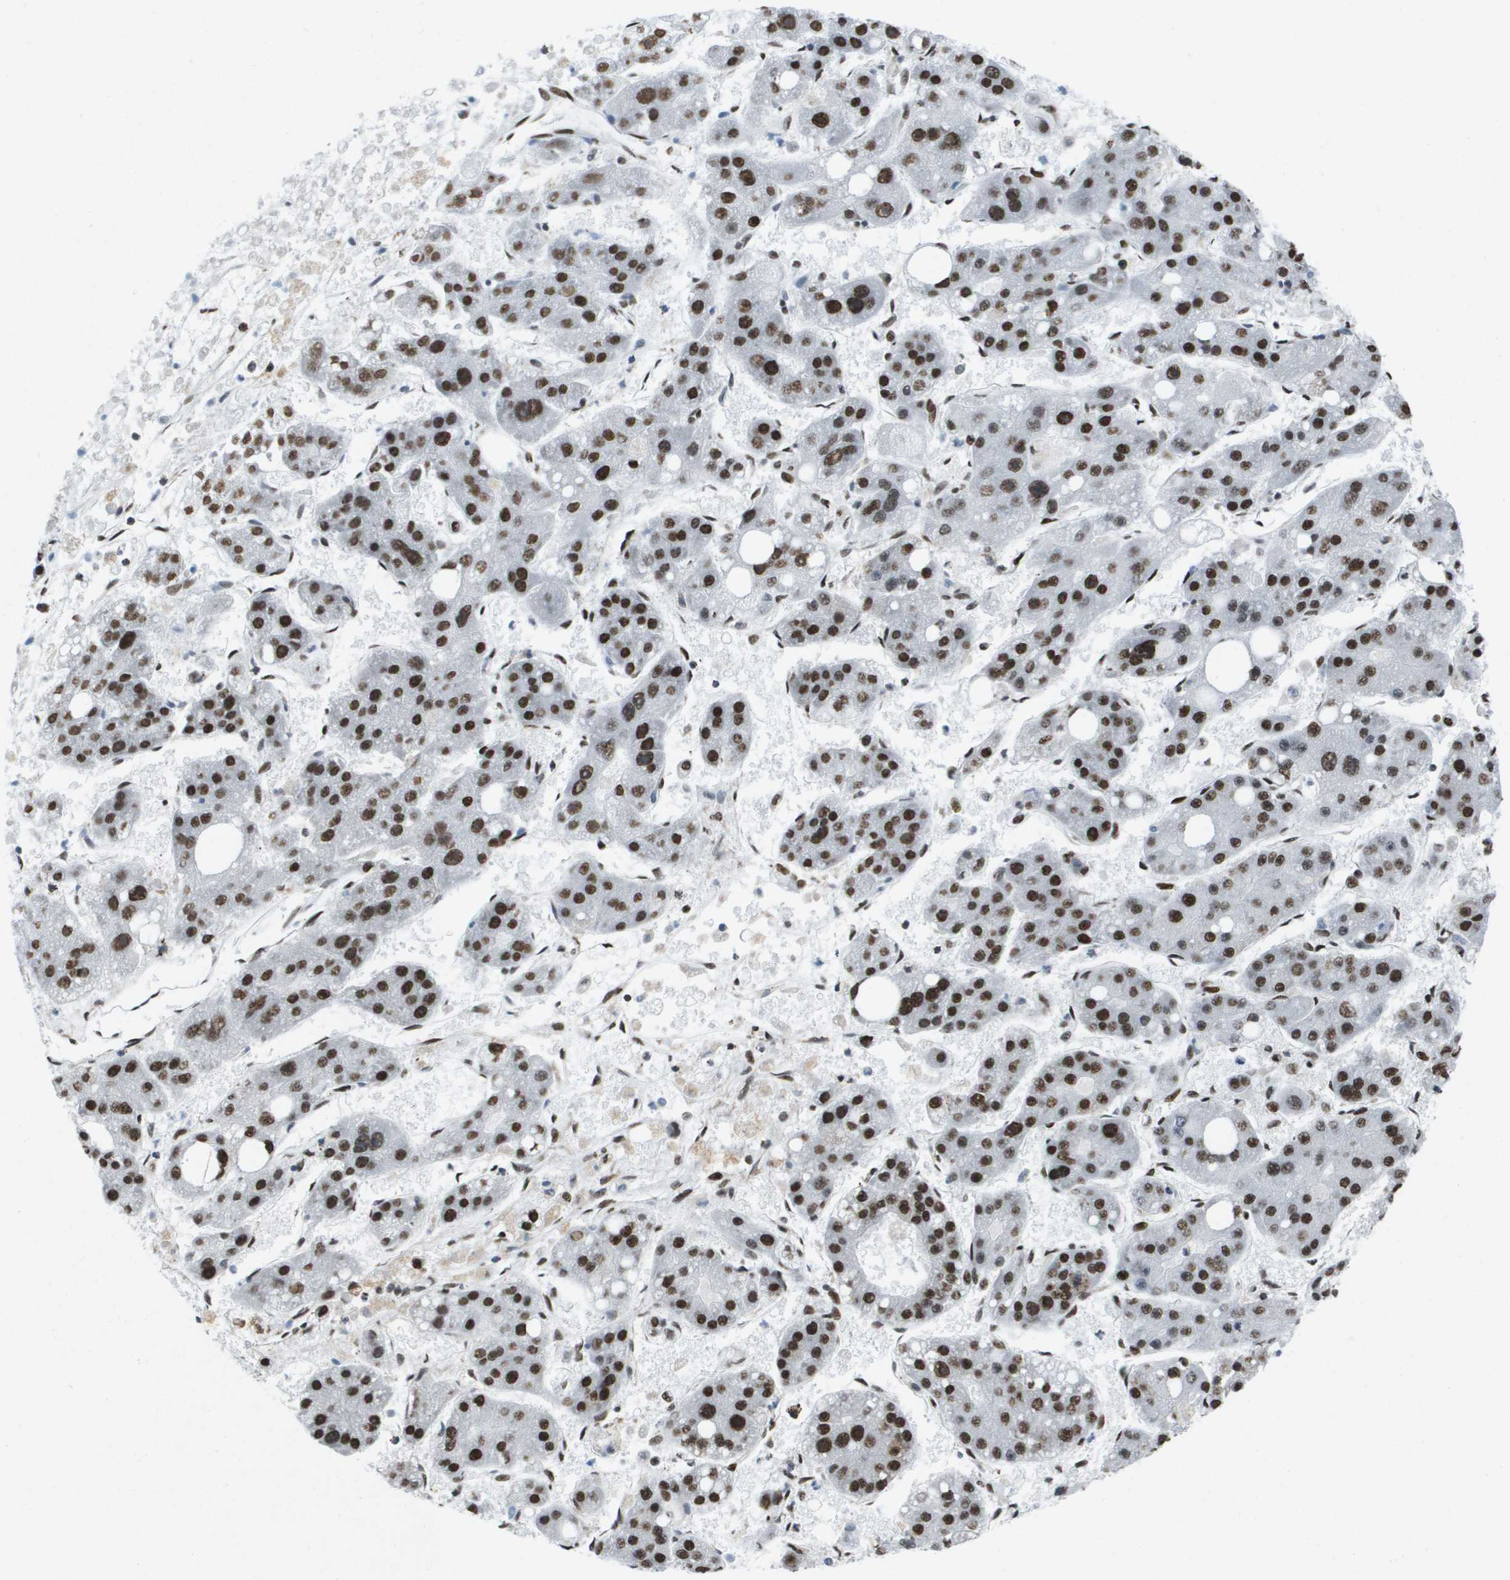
{"staining": {"intensity": "strong", "quantity": ">75%", "location": "nuclear"}, "tissue": "liver cancer", "cell_type": "Tumor cells", "image_type": "cancer", "snomed": [{"axis": "morphology", "description": "Carcinoma, Hepatocellular, NOS"}, {"axis": "topography", "description": "Liver"}], "caption": "High-magnification brightfield microscopy of hepatocellular carcinoma (liver) stained with DAB (brown) and counterstained with hematoxylin (blue). tumor cells exhibit strong nuclear positivity is present in about>75% of cells.", "gene": "NSRP1", "patient": {"sex": "female", "age": 61}}